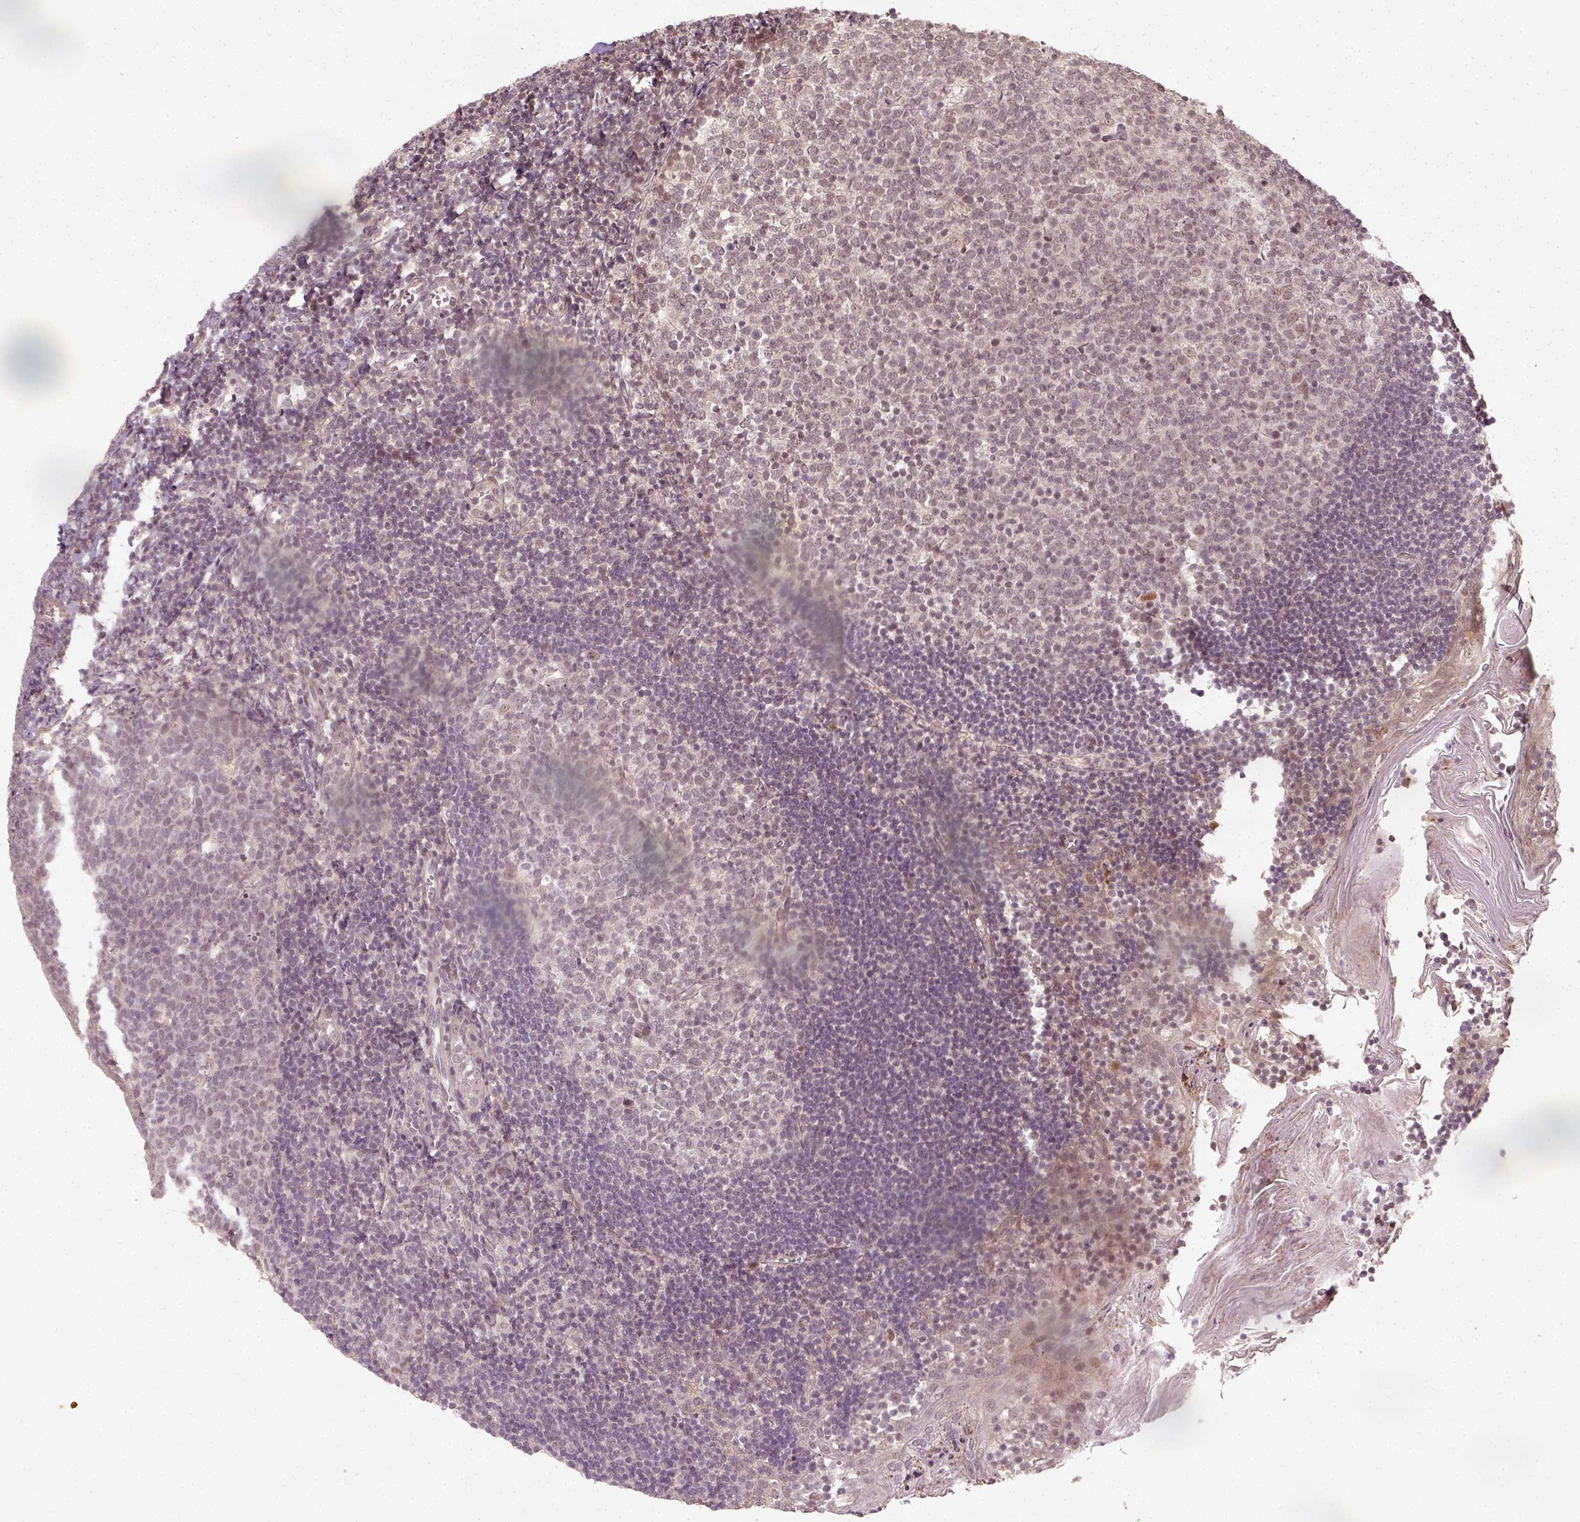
{"staining": {"intensity": "moderate", "quantity": ">75%", "location": "nuclear"}, "tissue": "lymph node", "cell_type": "Germinal center cells", "image_type": "normal", "snomed": [{"axis": "morphology", "description": "Normal tissue, NOS"}, {"axis": "topography", "description": "Lymph node"}], "caption": "Immunohistochemistry of benign lymph node shows medium levels of moderate nuclear expression in about >75% of germinal center cells. (Stains: DAB (3,3'-diaminobenzidine) in brown, nuclei in blue, Microscopy: brightfield microscopy at high magnification).", "gene": "ZMAT3", "patient": {"sex": "female", "age": 21}}